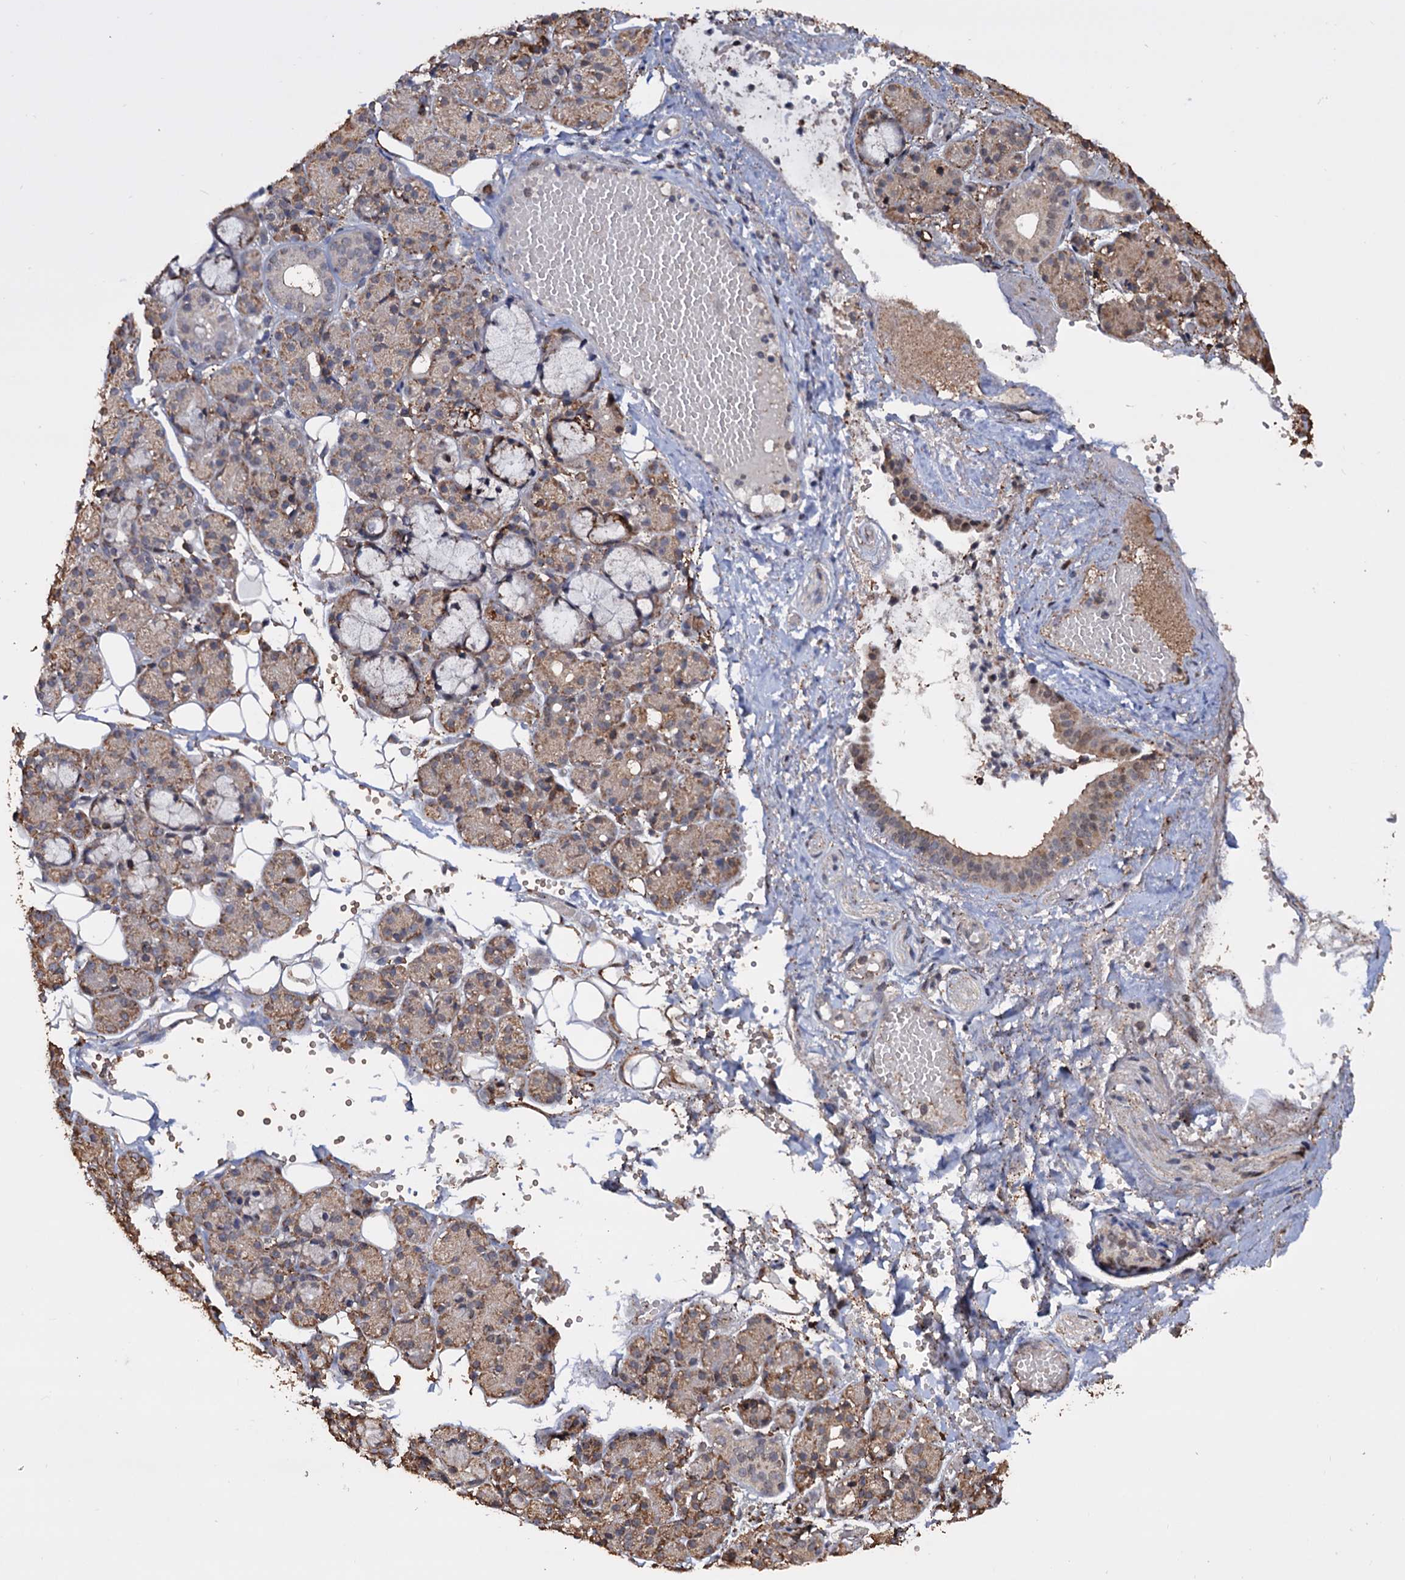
{"staining": {"intensity": "moderate", "quantity": "25%-75%", "location": "cytoplasmic/membranous"}, "tissue": "salivary gland", "cell_type": "Glandular cells", "image_type": "normal", "snomed": [{"axis": "morphology", "description": "Normal tissue, NOS"}, {"axis": "topography", "description": "Salivary gland"}], "caption": "Protein staining exhibits moderate cytoplasmic/membranous expression in approximately 25%-75% of glandular cells in benign salivary gland.", "gene": "TBC1D12", "patient": {"sex": "male", "age": 63}}